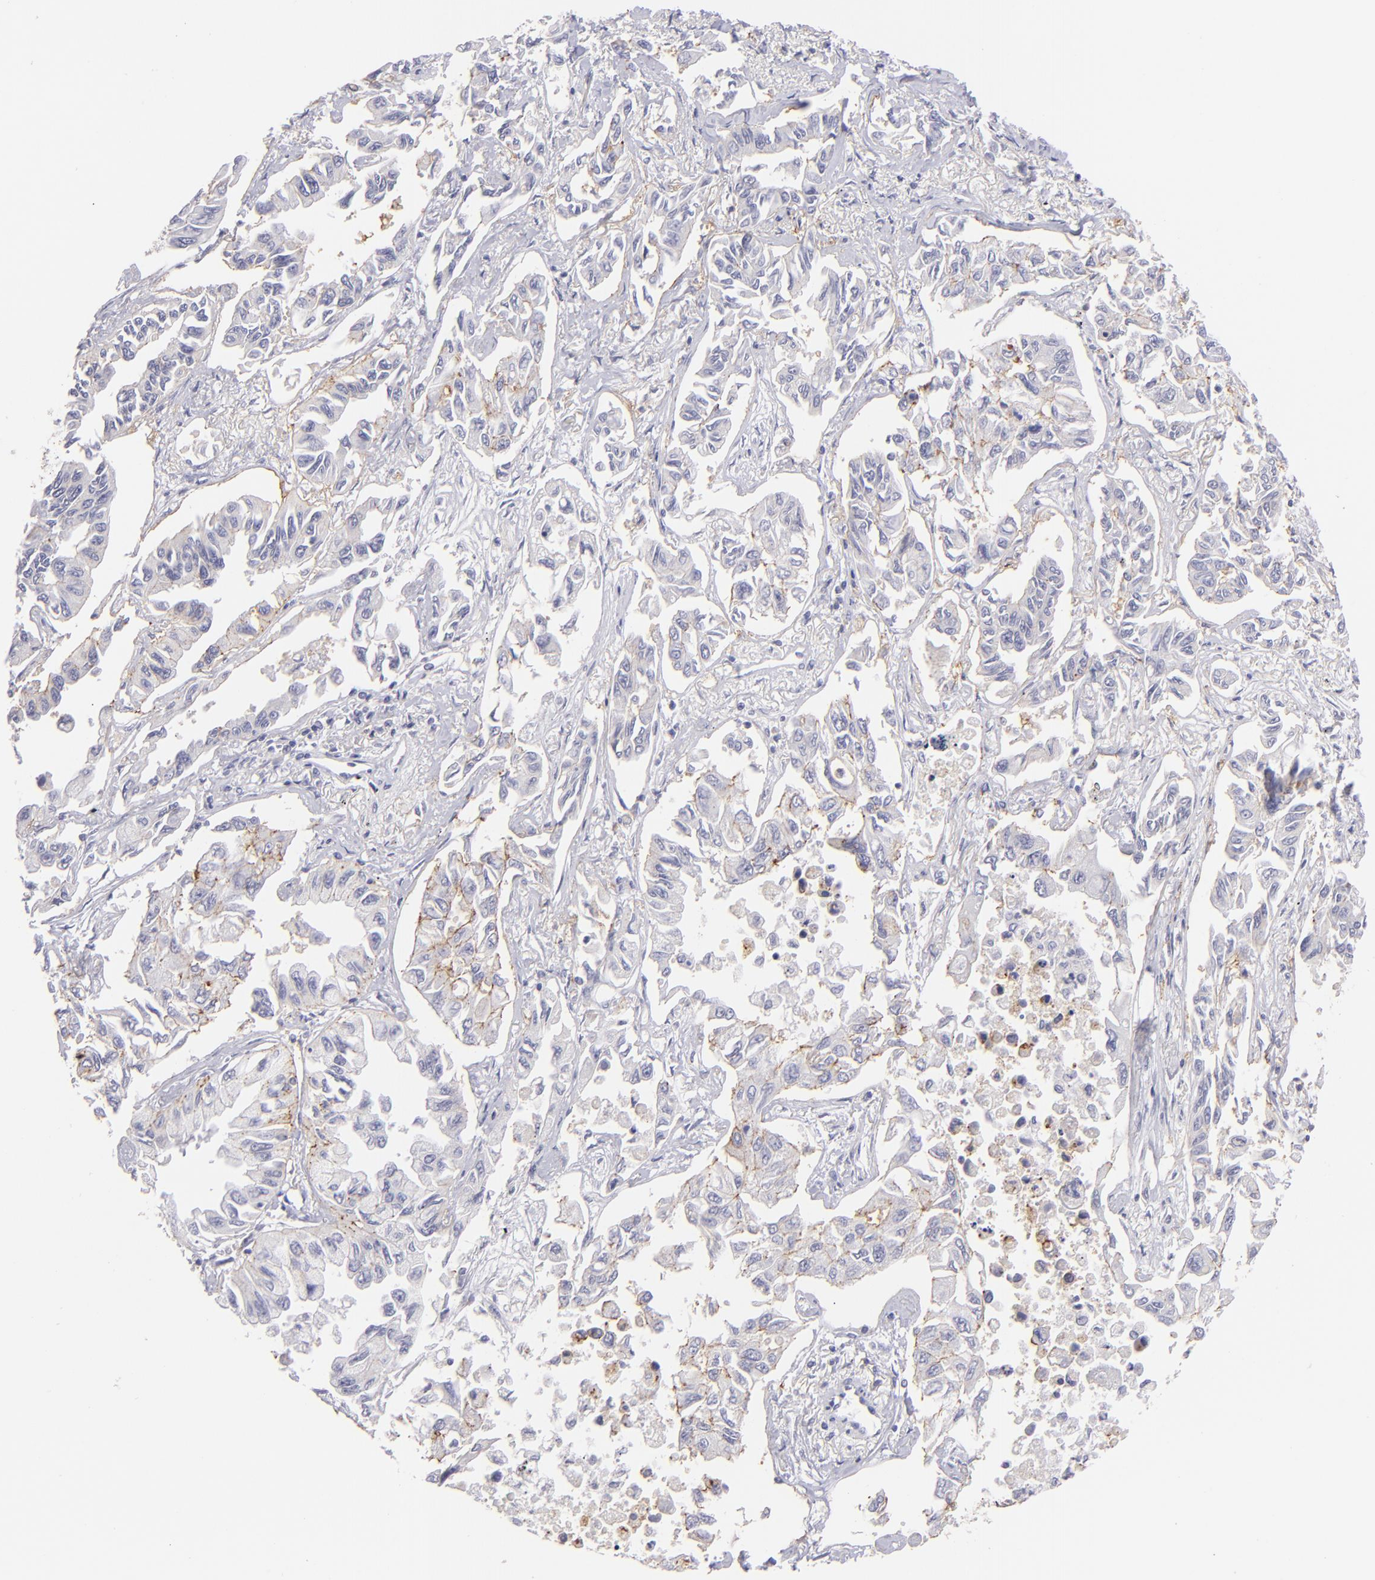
{"staining": {"intensity": "moderate", "quantity": "<25%", "location": "cytoplasmic/membranous"}, "tissue": "lung cancer", "cell_type": "Tumor cells", "image_type": "cancer", "snomed": [{"axis": "morphology", "description": "Adenocarcinoma, NOS"}, {"axis": "topography", "description": "Lung"}], "caption": "Immunohistochemistry staining of lung cancer, which shows low levels of moderate cytoplasmic/membranous staining in approximately <25% of tumor cells indicating moderate cytoplasmic/membranous protein expression. The staining was performed using DAB (brown) for protein detection and nuclei were counterstained in hematoxylin (blue).", "gene": "CLDN4", "patient": {"sex": "male", "age": 64}}